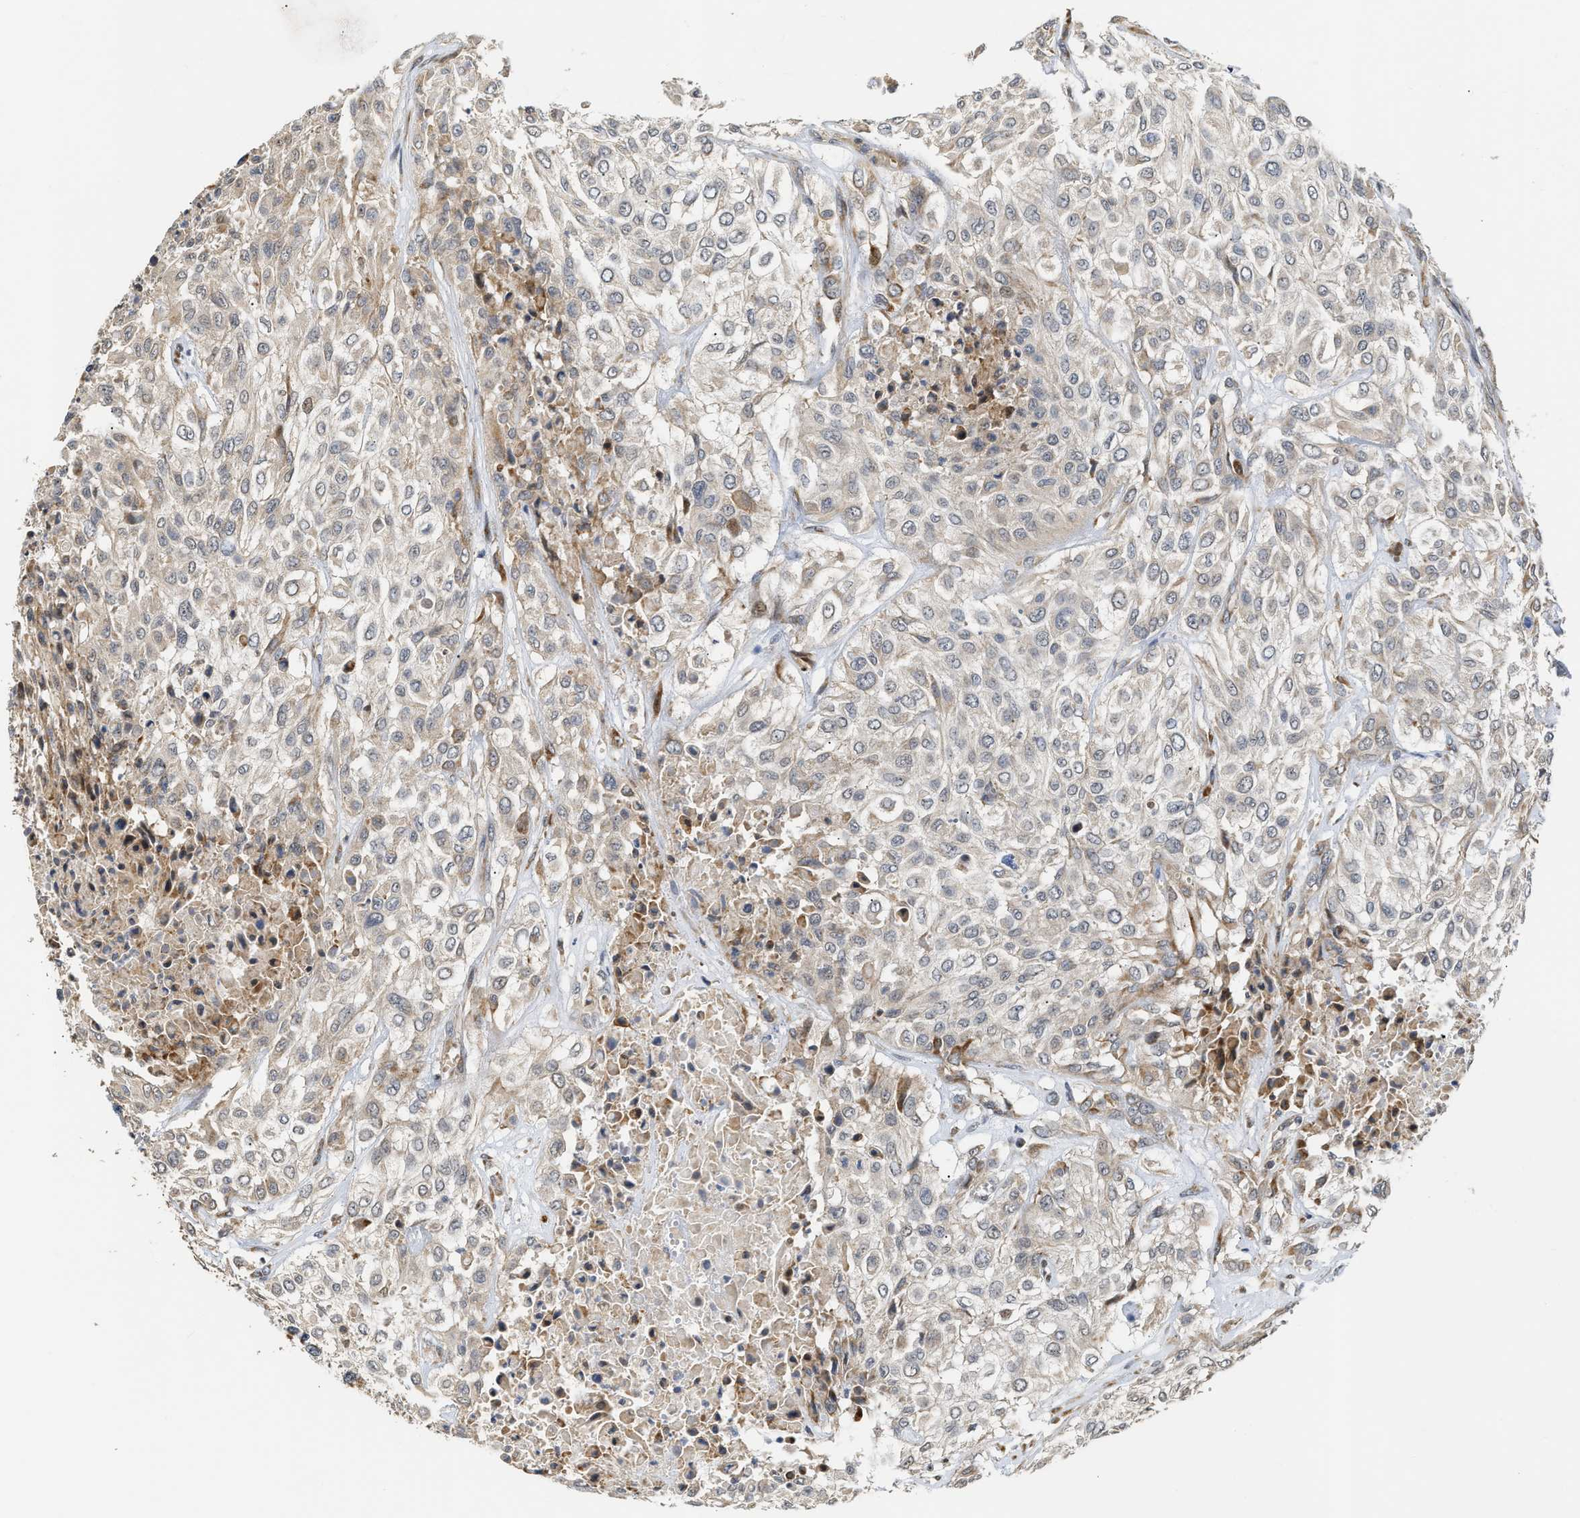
{"staining": {"intensity": "weak", "quantity": "<25%", "location": "cytoplasmic/membranous"}, "tissue": "urothelial cancer", "cell_type": "Tumor cells", "image_type": "cancer", "snomed": [{"axis": "morphology", "description": "Urothelial carcinoma, High grade"}, {"axis": "topography", "description": "Urinary bladder"}], "caption": "This is a photomicrograph of immunohistochemistry staining of urothelial carcinoma (high-grade), which shows no positivity in tumor cells.", "gene": "DEPTOR", "patient": {"sex": "male", "age": 57}}